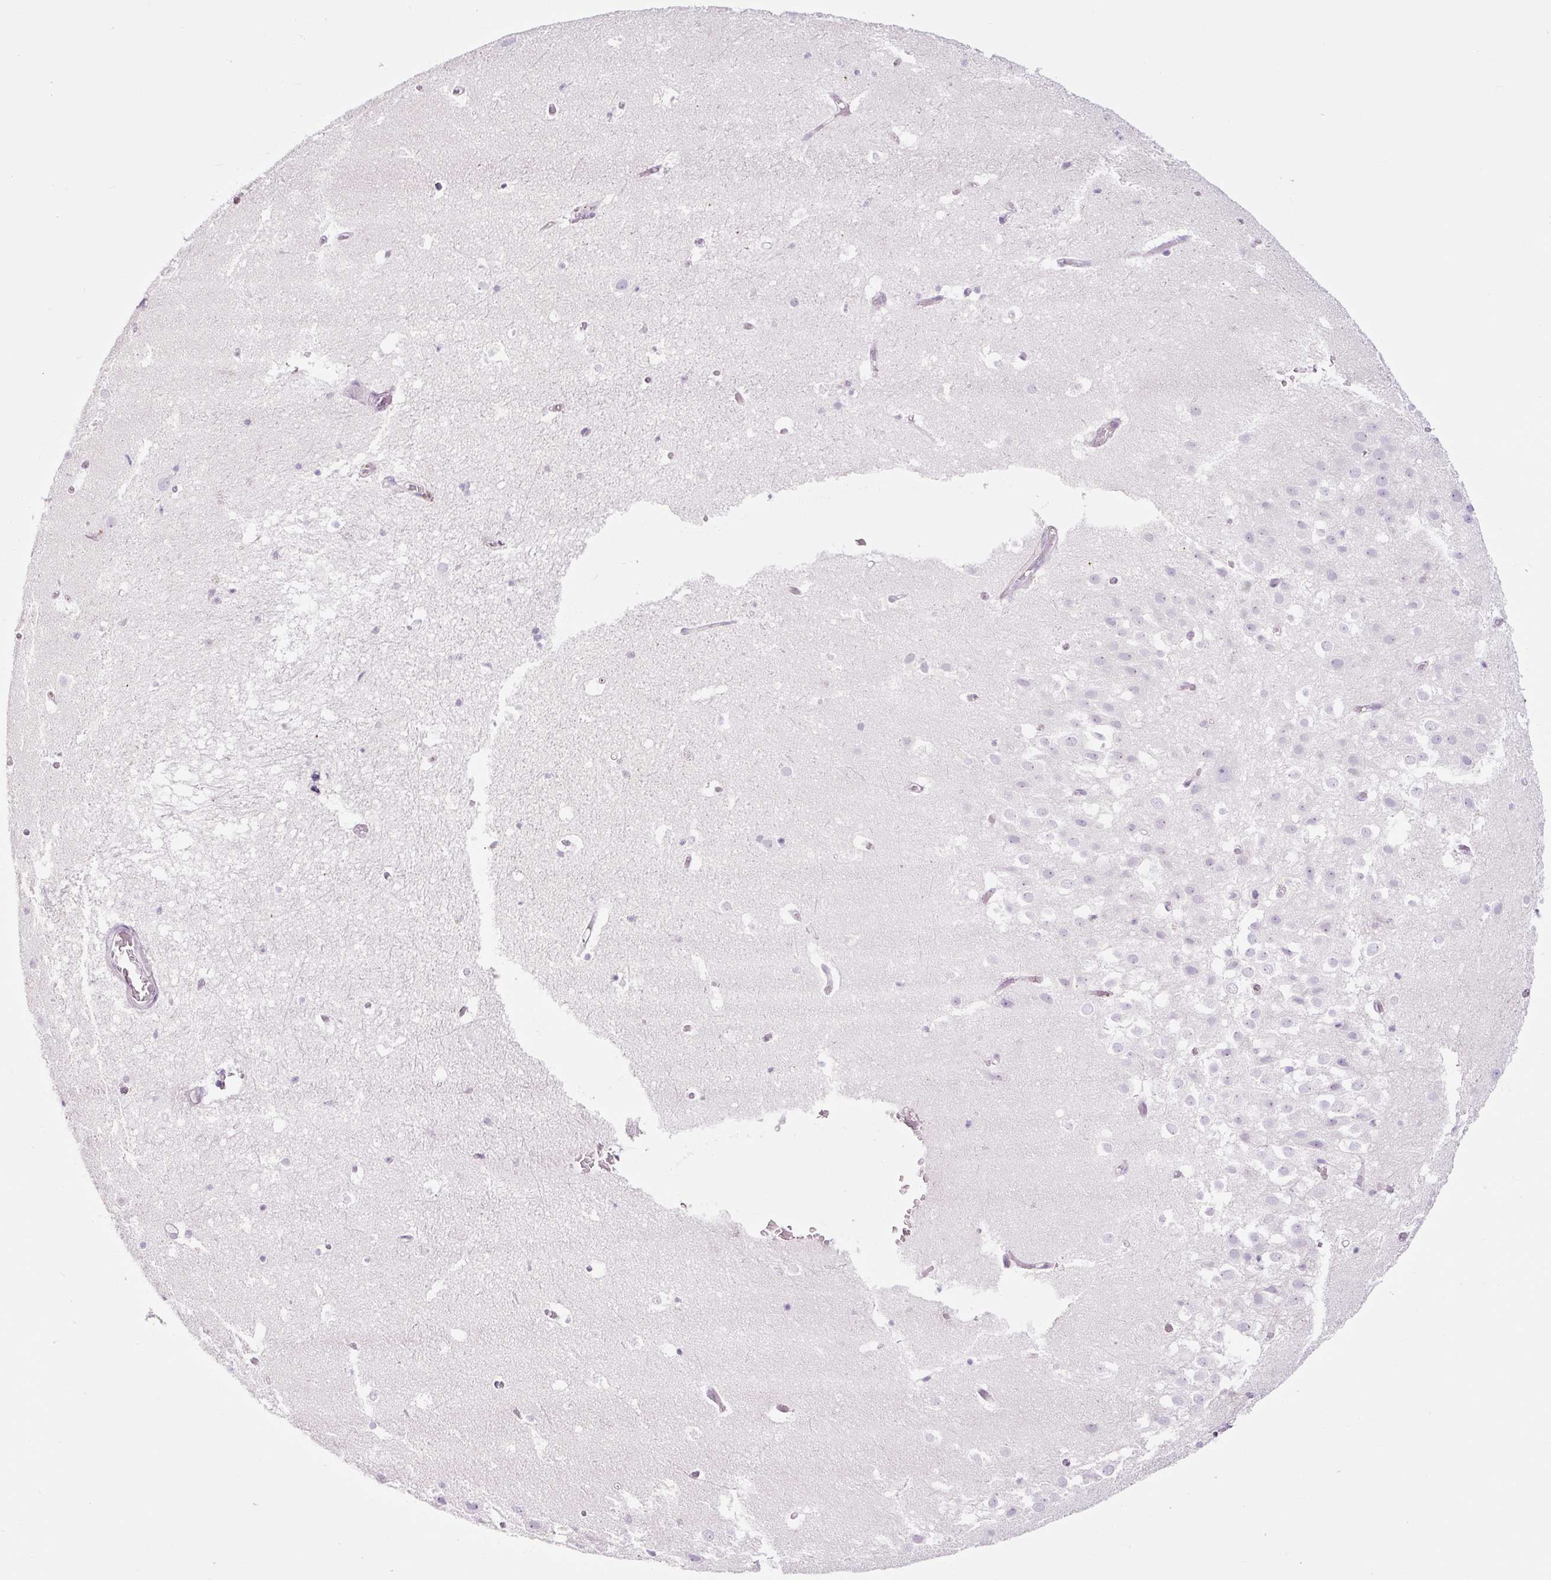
{"staining": {"intensity": "negative", "quantity": "none", "location": "none"}, "tissue": "hippocampus", "cell_type": "Glial cells", "image_type": "normal", "snomed": [{"axis": "morphology", "description": "Normal tissue, NOS"}, {"axis": "topography", "description": "Hippocampus"}], "caption": "The image shows no staining of glial cells in normal hippocampus.", "gene": "RNF212B", "patient": {"sex": "female", "age": 52}}